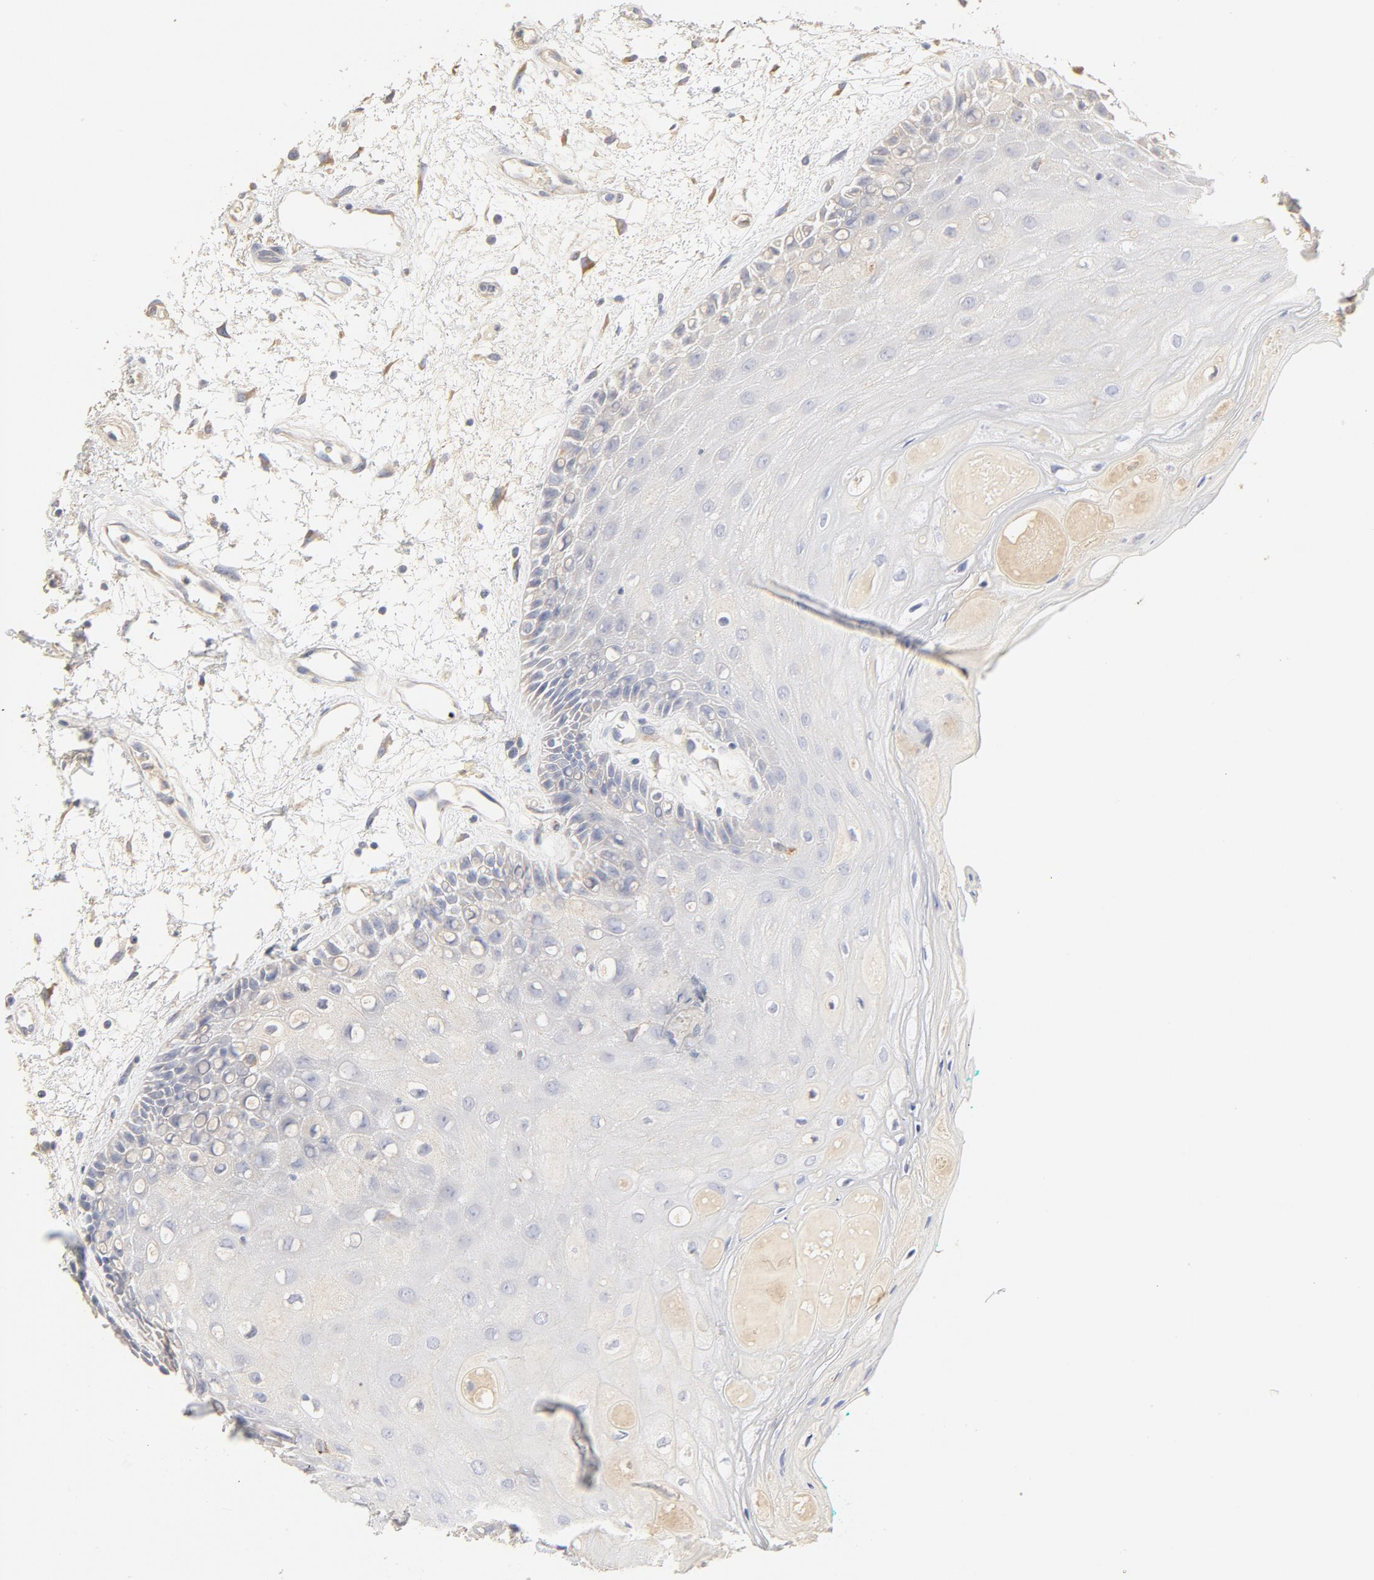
{"staining": {"intensity": "negative", "quantity": "none", "location": "none"}, "tissue": "oral mucosa", "cell_type": "Squamous epithelial cells", "image_type": "normal", "snomed": [{"axis": "morphology", "description": "Normal tissue, NOS"}, {"axis": "morphology", "description": "Squamous cell carcinoma, NOS"}, {"axis": "topography", "description": "Skeletal muscle"}, {"axis": "topography", "description": "Oral tissue"}, {"axis": "topography", "description": "Head-Neck"}], "caption": "Oral mucosa was stained to show a protein in brown. There is no significant positivity in squamous epithelial cells.", "gene": "FCGBP", "patient": {"sex": "female", "age": 84}}